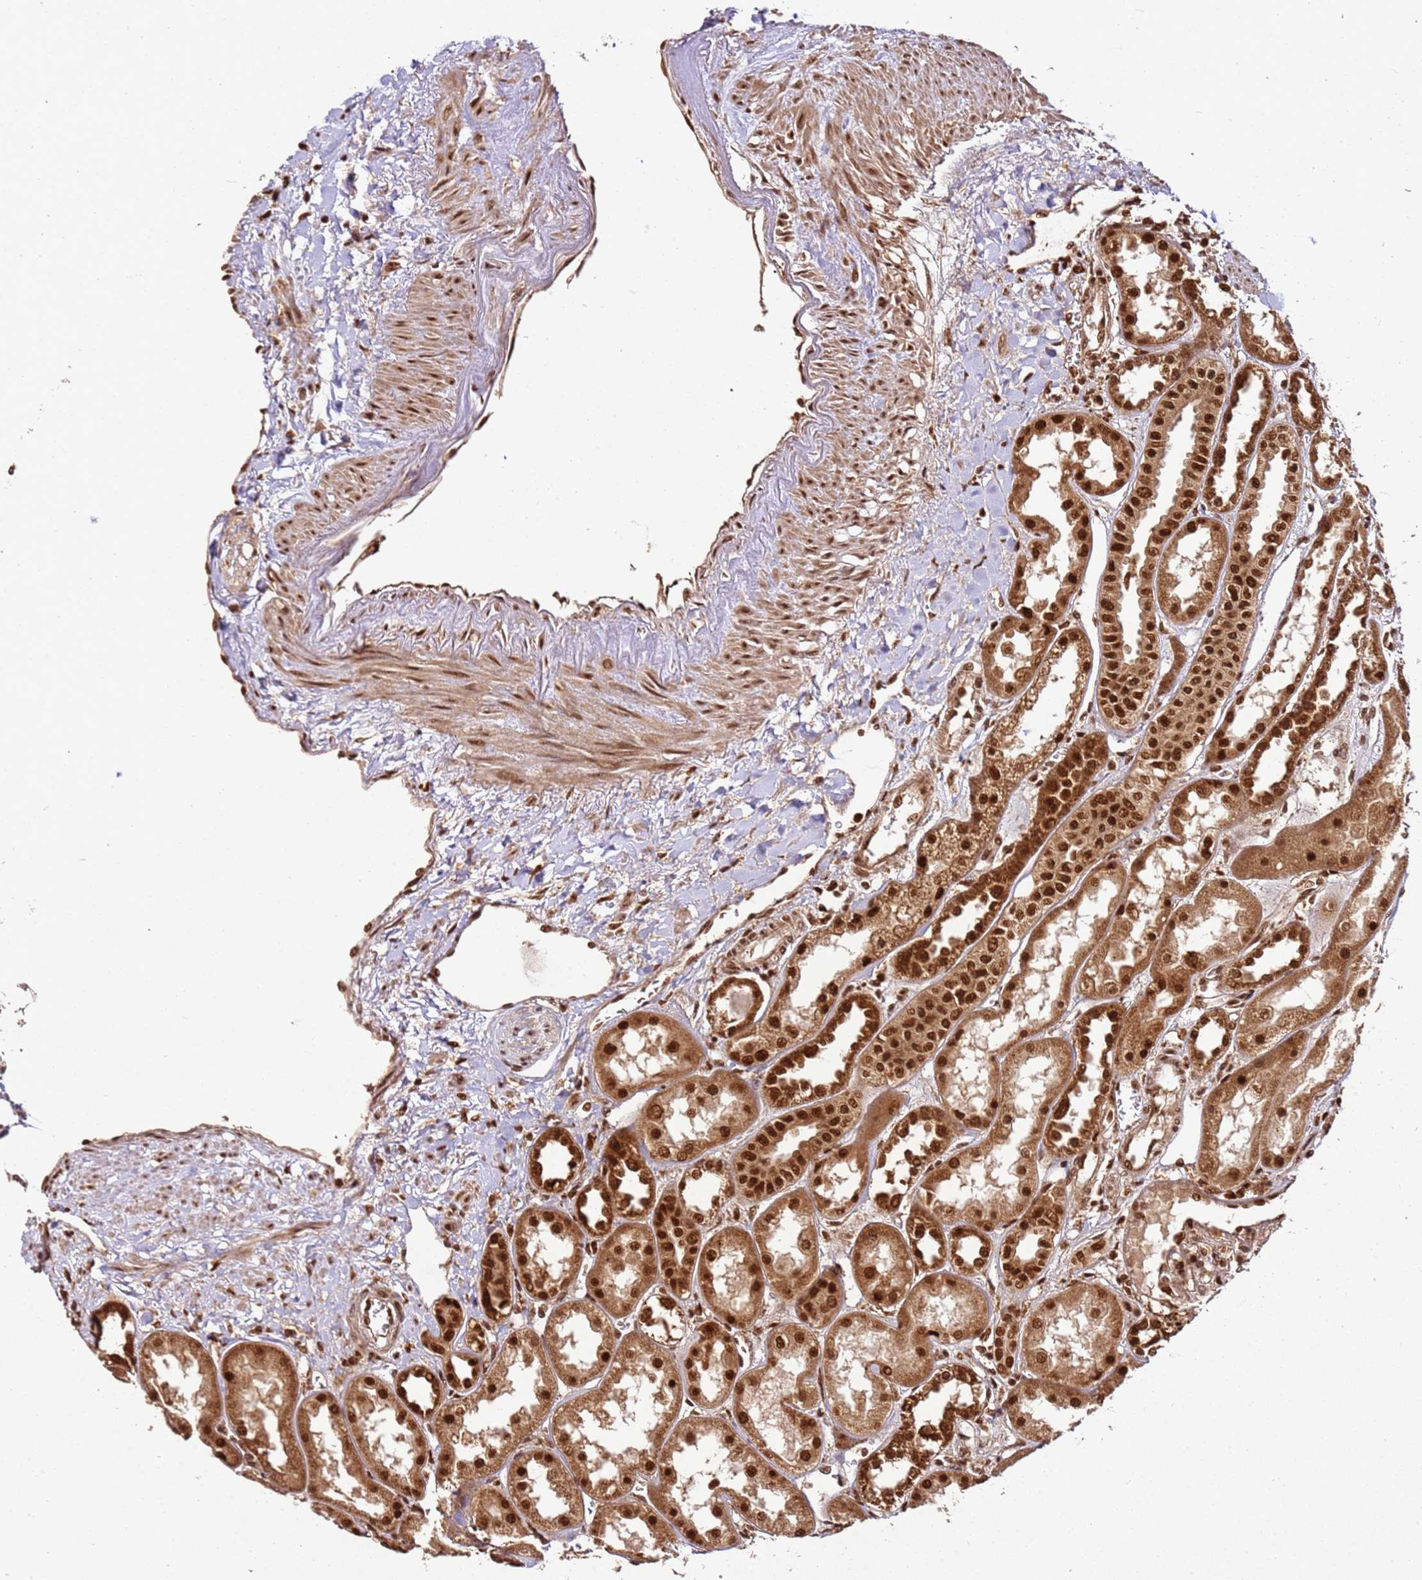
{"staining": {"intensity": "strong", "quantity": ">75%", "location": "cytoplasmic/membranous,nuclear"}, "tissue": "kidney", "cell_type": "Cells in tubules", "image_type": "normal", "snomed": [{"axis": "morphology", "description": "Normal tissue, NOS"}, {"axis": "topography", "description": "Kidney"}], "caption": "DAB immunohistochemical staining of benign human kidney reveals strong cytoplasmic/membranous,nuclear protein staining in about >75% of cells in tubules. (DAB IHC with brightfield microscopy, high magnification).", "gene": "XRN2", "patient": {"sex": "male", "age": 70}}